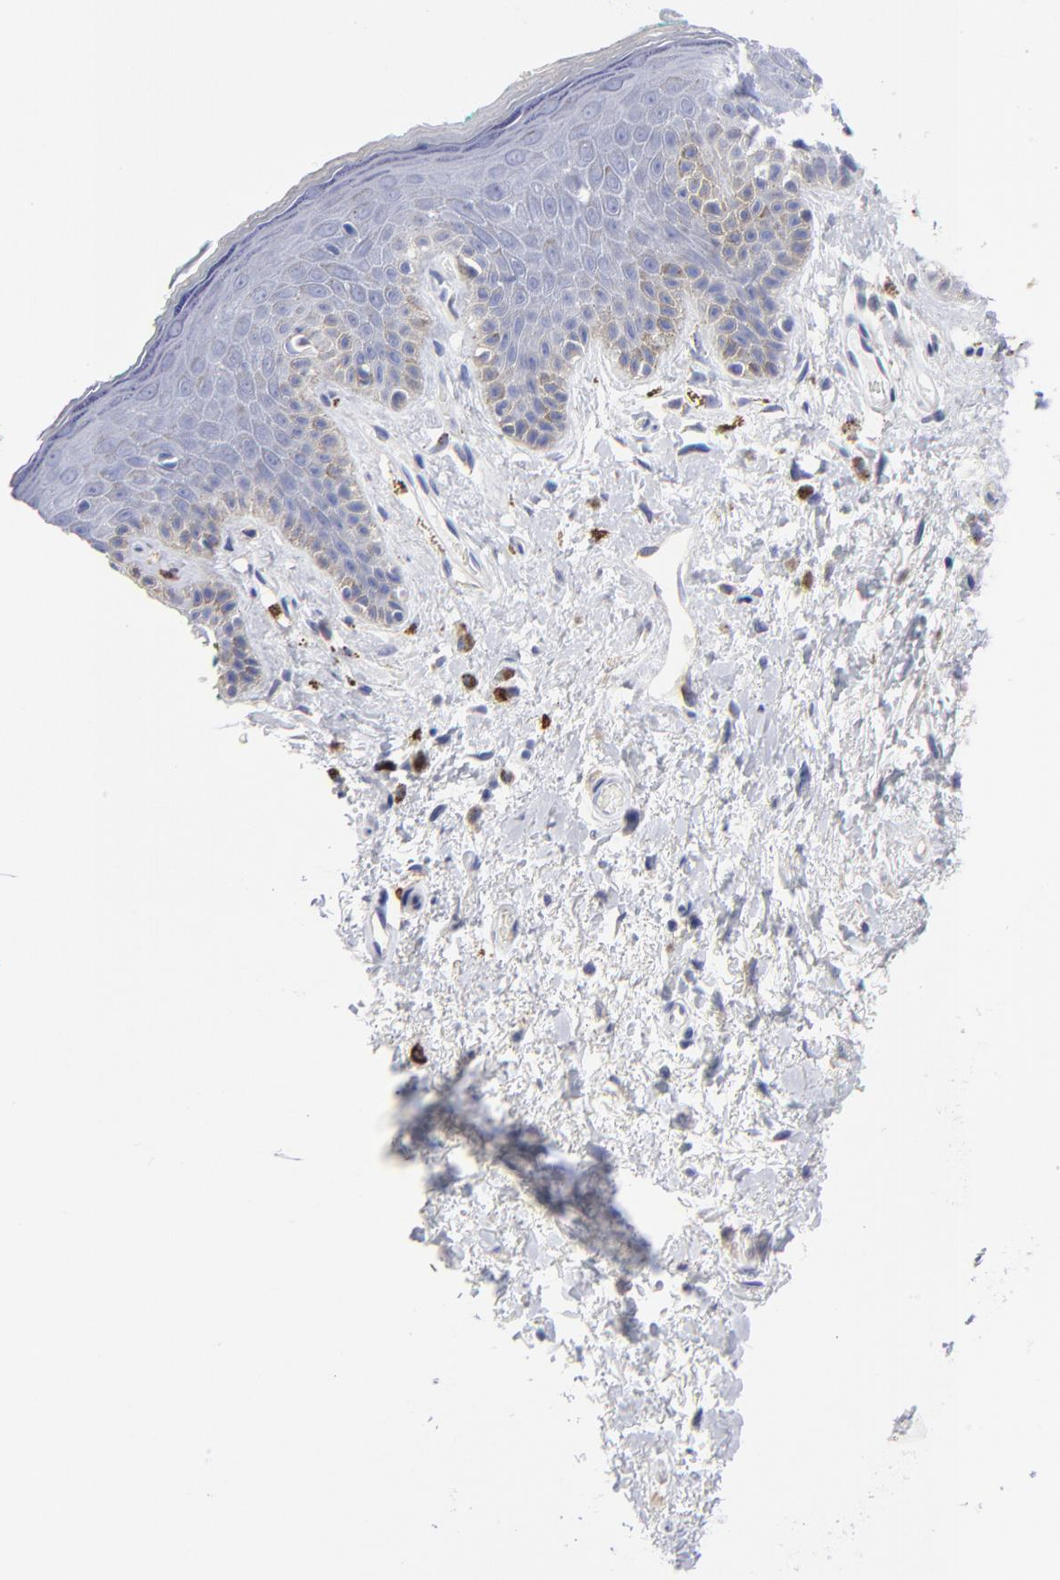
{"staining": {"intensity": "negative", "quantity": "none", "location": "none"}, "tissue": "skin", "cell_type": "Epidermal cells", "image_type": "normal", "snomed": [{"axis": "morphology", "description": "Normal tissue, NOS"}, {"axis": "topography", "description": "Anal"}], "caption": "There is no significant positivity in epidermal cells of skin.", "gene": "LAT2", "patient": {"sex": "male", "age": 74}}